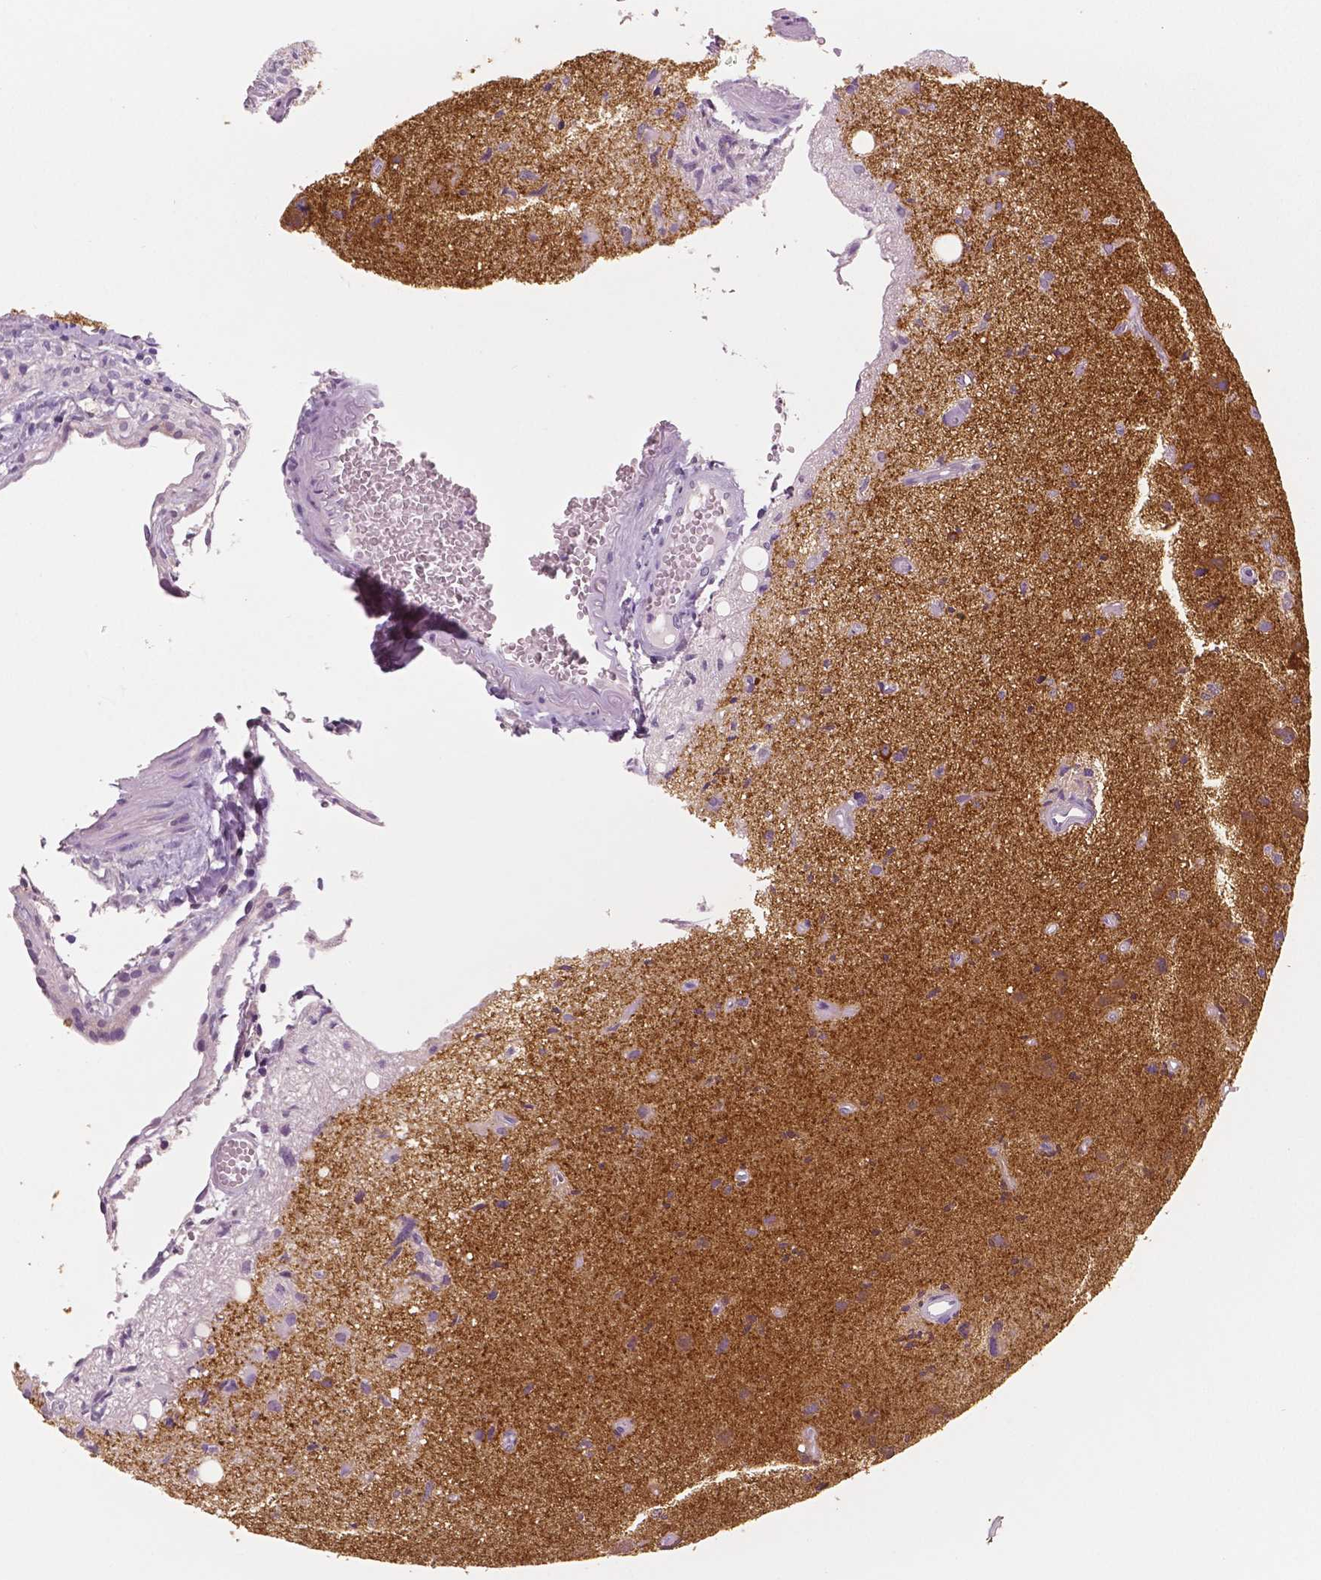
{"staining": {"intensity": "moderate", "quantity": ">75%", "location": "cytoplasmic/membranous"}, "tissue": "glioma", "cell_type": "Tumor cells", "image_type": "cancer", "snomed": [{"axis": "morphology", "description": "Glioma, malignant, High grade"}, {"axis": "topography", "description": "Brain"}], "caption": "Human malignant glioma (high-grade) stained for a protein (brown) reveals moderate cytoplasmic/membranous positive positivity in approximately >75% of tumor cells.", "gene": "NECAB2", "patient": {"sex": "male", "age": 67}}